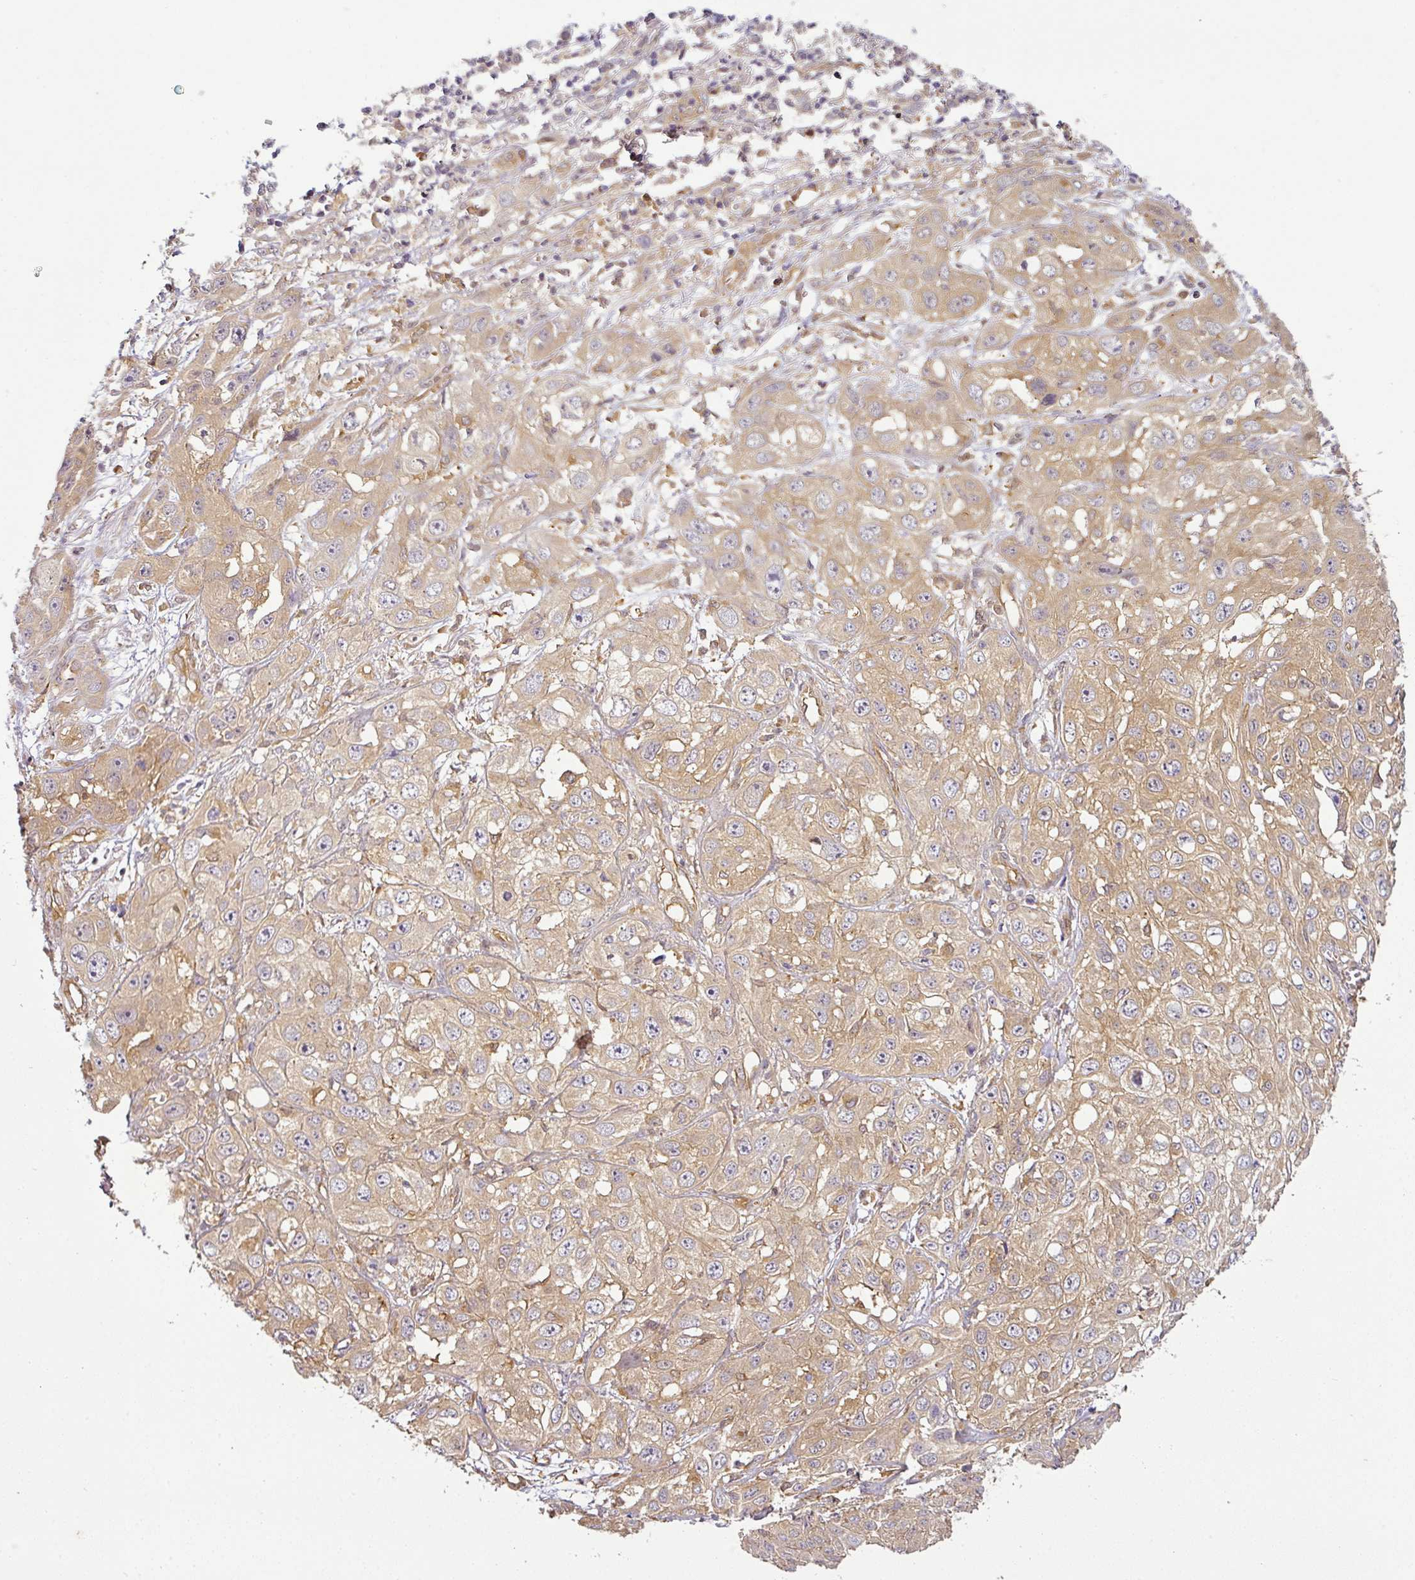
{"staining": {"intensity": "weak", "quantity": "25%-75%", "location": "cytoplasmic/membranous"}, "tissue": "skin cancer", "cell_type": "Tumor cells", "image_type": "cancer", "snomed": [{"axis": "morphology", "description": "Squamous cell carcinoma, NOS"}, {"axis": "topography", "description": "Skin"}, {"axis": "topography", "description": "Vulva"}], "caption": "A micrograph showing weak cytoplasmic/membranous positivity in approximately 25%-75% of tumor cells in skin cancer, as visualized by brown immunohistochemical staining.", "gene": "ANKRD18A", "patient": {"sex": "female", "age": 71}}